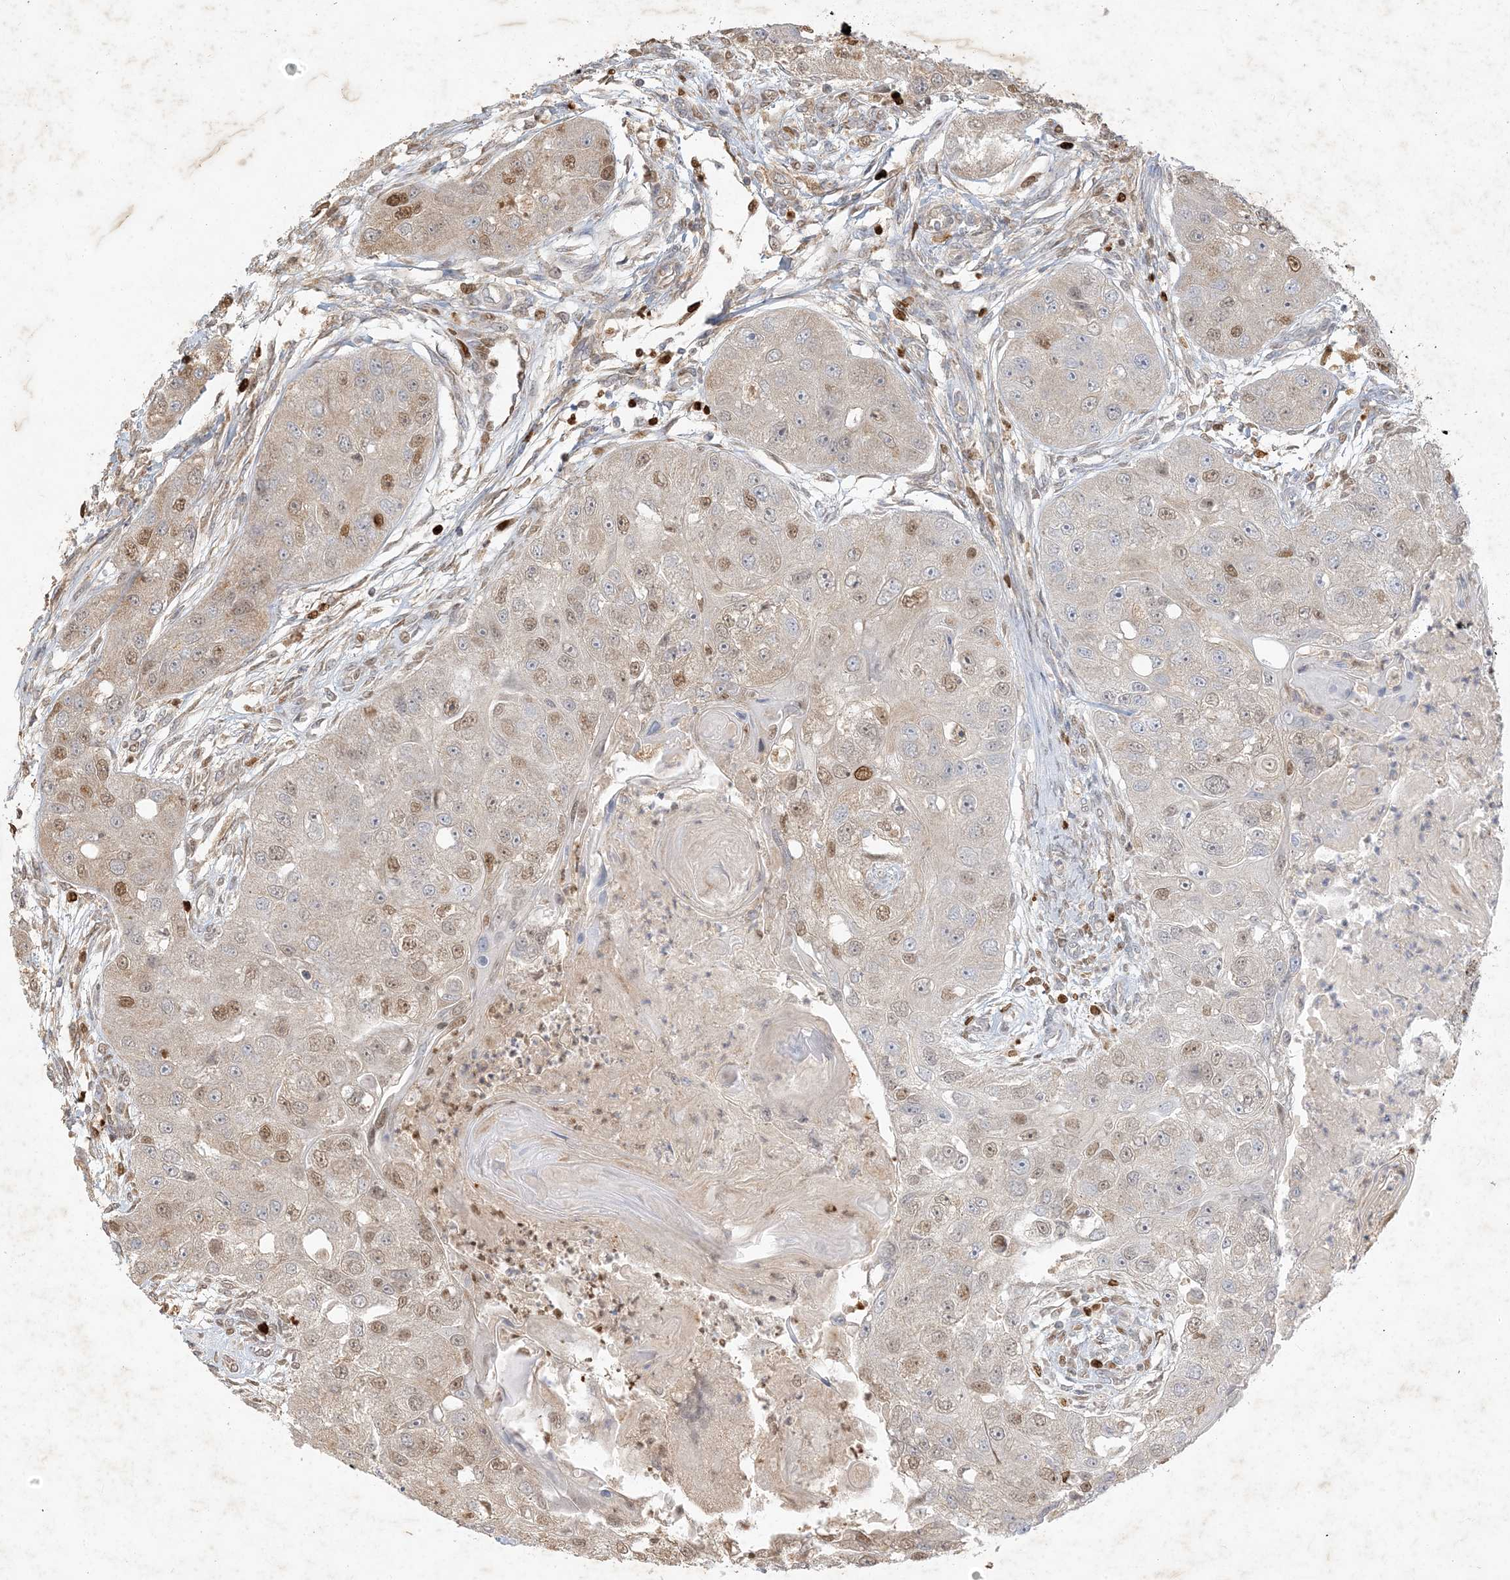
{"staining": {"intensity": "weak", "quantity": "25%-75%", "location": "cytoplasmic/membranous,nuclear"}, "tissue": "head and neck cancer", "cell_type": "Tumor cells", "image_type": "cancer", "snomed": [{"axis": "morphology", "description": "Normal tissue, NOS"}, {"axis": "morphology", "description": "Squamous cell carcinoma, NOS"}, {"axis": "topography", "description": "Skeletal muscle"}, {"axis": "topography", "description": "Head-Neck"}], "caption": "Immunohistochemical staining of human head and neck squamous cell carcinoma exhibits low levels of weak cytoplasmic/membranous and nuclear protein positivity in about 25%-75% of tumor cells.", "gene": "MCOLN1", "patient": {"sex": "male", "age": 51}}